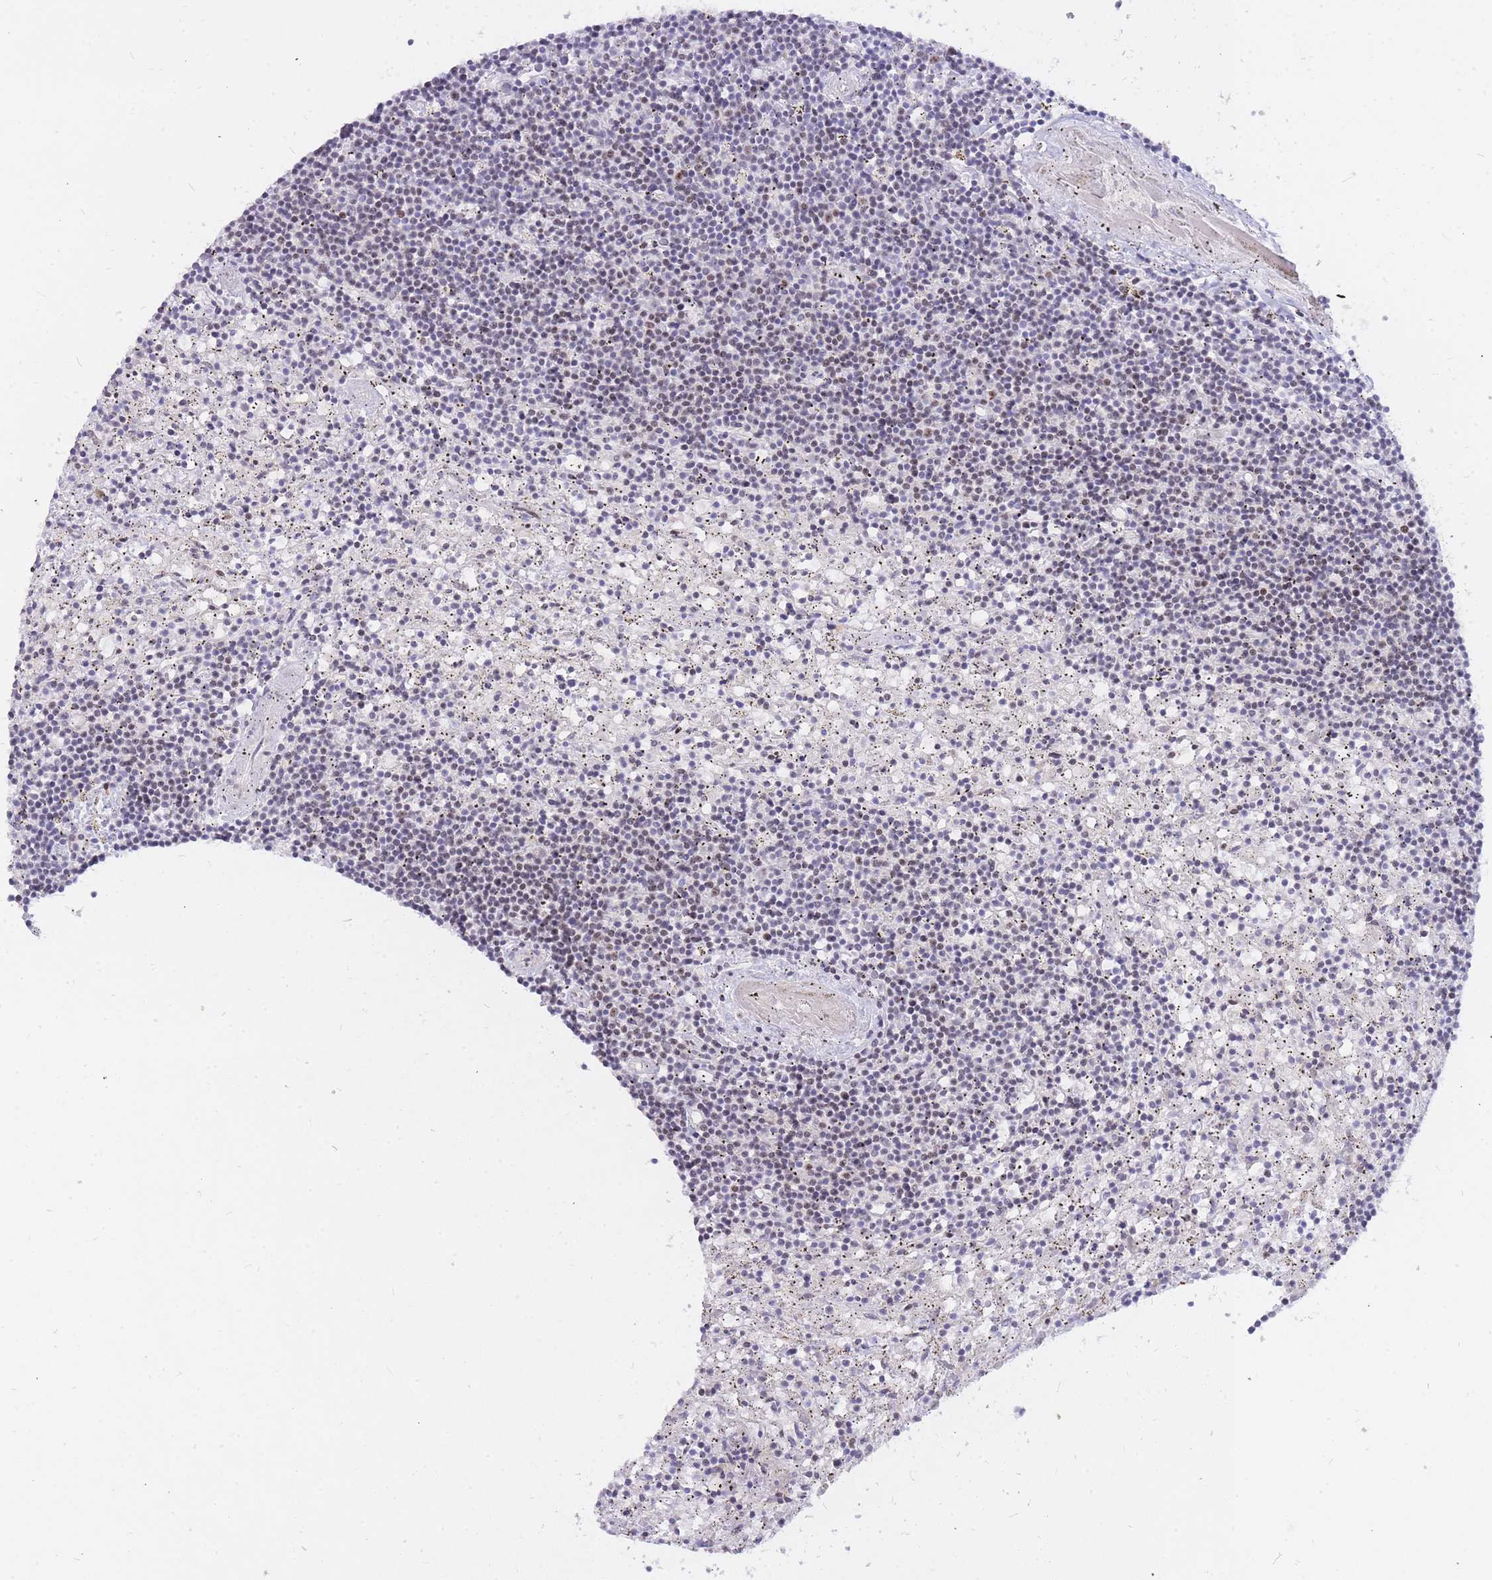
{"staining": {"intensity": "negative", "quantity": "none", "location": "none"}, "tissue": "lymphoma", "cell_type": "Tumor cells", "image_type": "cancer", "snomed": [{"axis": "morphology", "description": "Malignant lymphoma, non-Hodgkin's type, Low grade"}, {"axis": "topography", "description": "Spleen"}], "caption": "Lymphoma was stained to show a protein in brown. There is no significant staining in tumor cells.", "gene": "TLE2", "patient": {"sex": "male", "age": 76}}